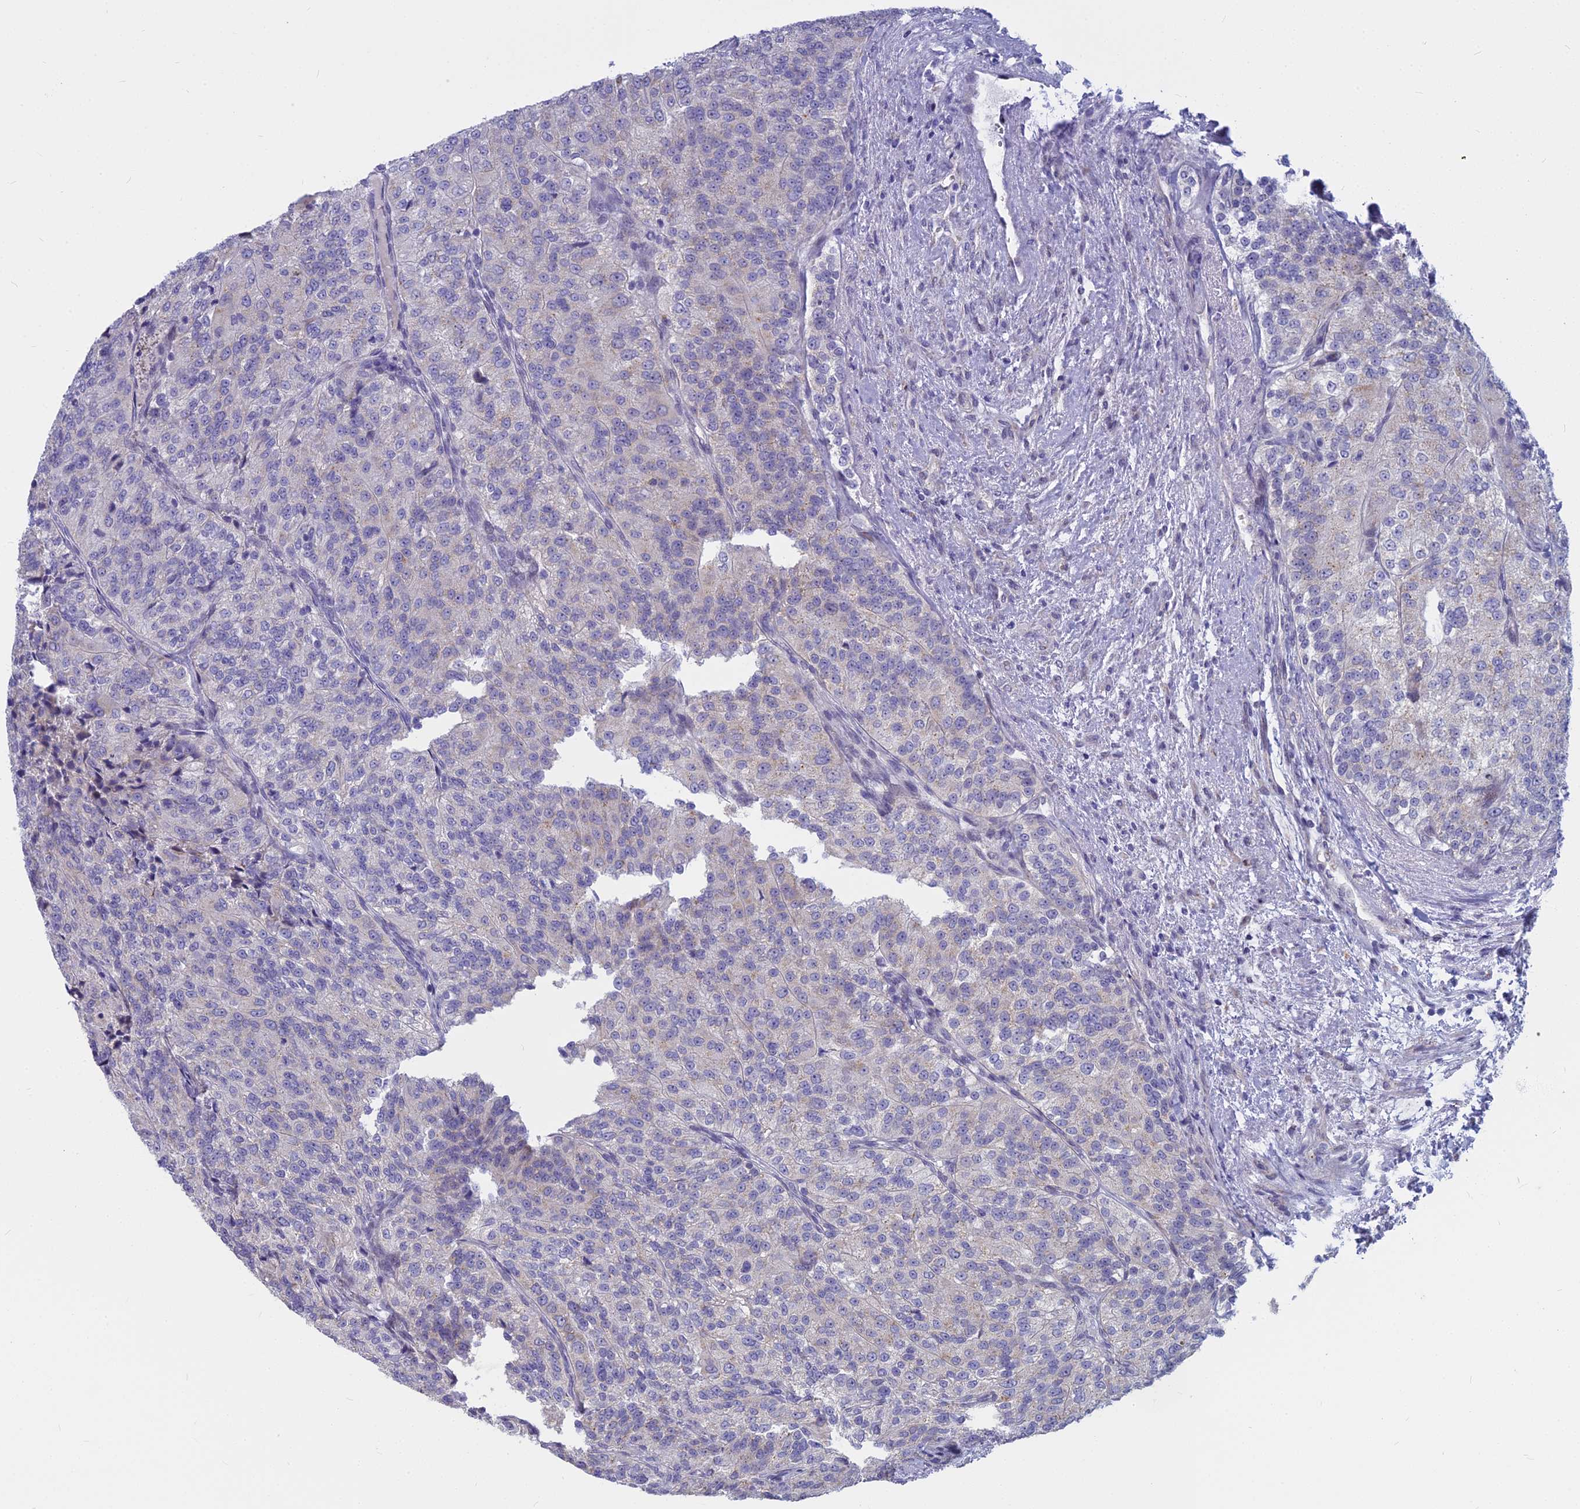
{"staining": {"intensity": "negative", "quantity": "none", "location": "none"}, "tissue": "renal cancer", "cell_type": "Tumor cells", "image_type": "cancer", "snomed": [{"axis": "morphology", "description": "Adenocarcinoma, NOS"}, {"axis": "topography", "description": "Kidney"}], "caption": "This is an IHC micrograph of renal cancer. There is no expression in tumor cells.", "gene": "WDPCP", "patient": {"sex": "female", "age": 63}}